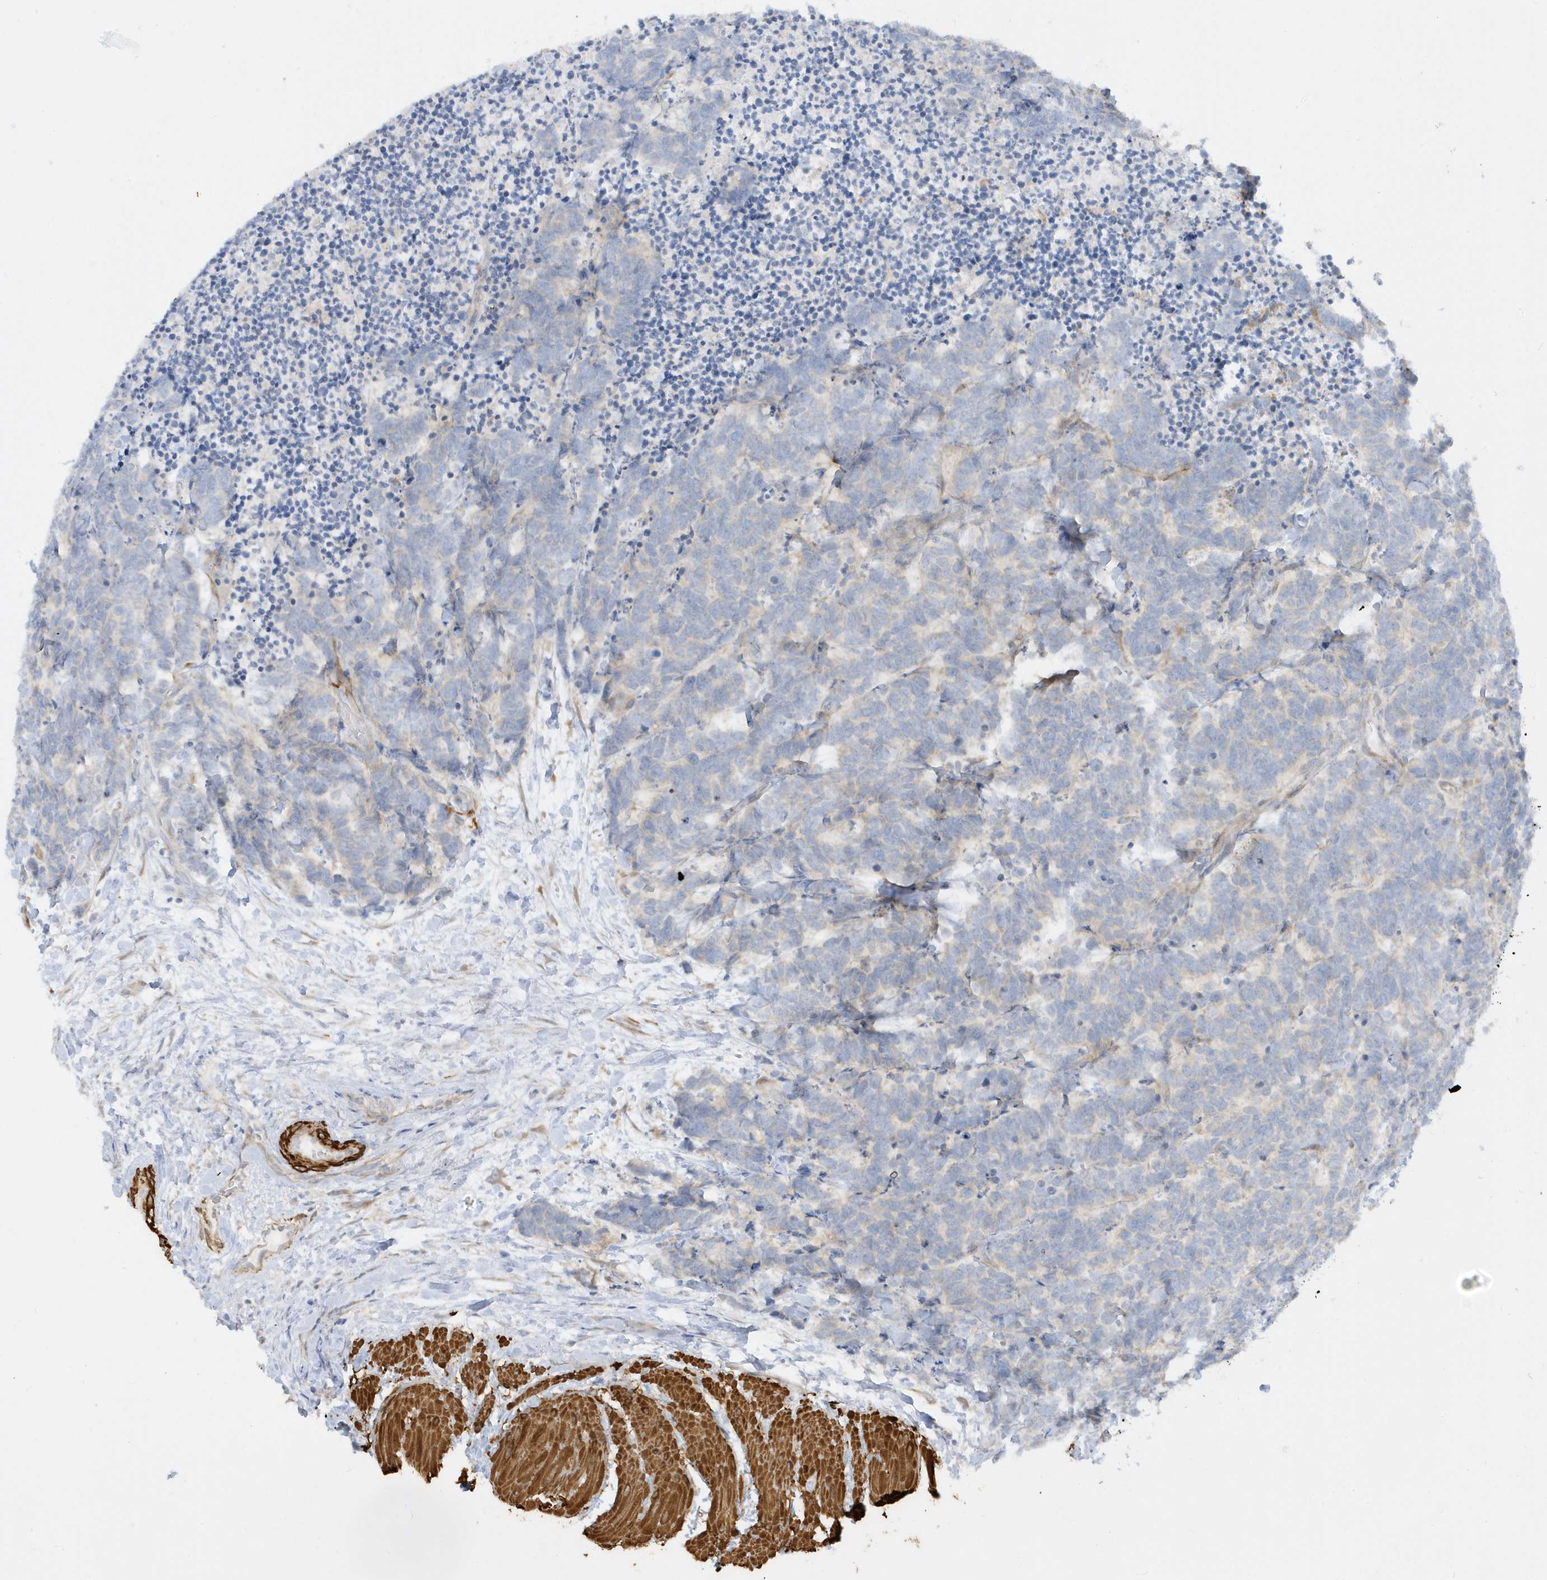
{"staining": {"intensity": "negative", "quantity": "none", "location": "none"}, "tissue": "carcinoid", "cell_type": "Tumor cells", "image_type": "cancer", "snomed": [{"axis": "morphology", "description": "Carcinoma, NOS"}, {"axis": "morphology", "description": "Carcinoid, malignant, NOS"}, {"axis": "topography", "description": "Urinary bladder"}], "caption": "An immunohistochemistry (IHC) photomicrograph of carcinoid (malignant) is shown. There is no staining in tumor cells of carcinoid (malignant).", "gene": "THADA", "patient": {"sex": "male", "age": 57}}